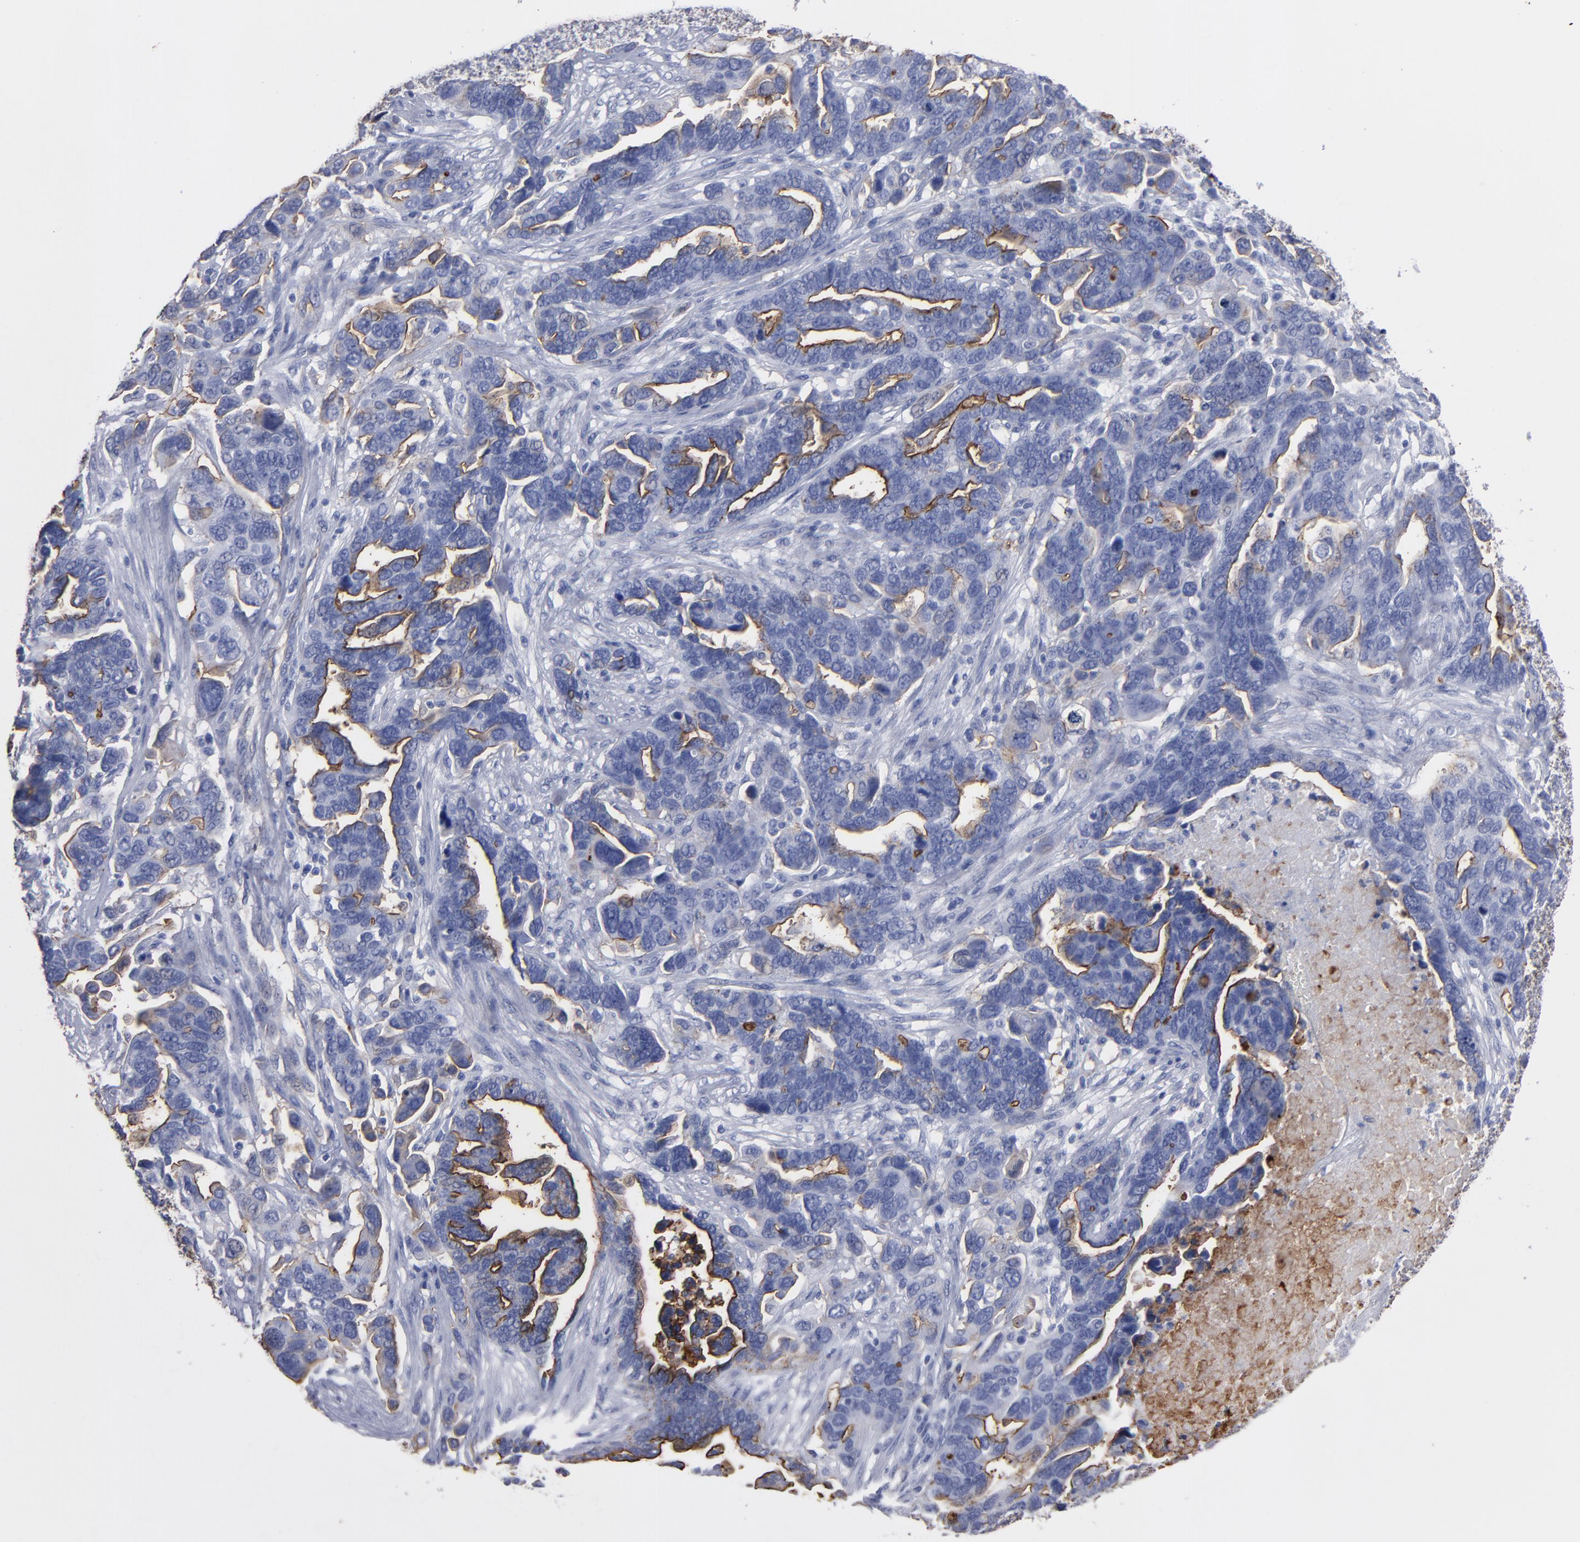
{"staining": {"intensity": "moderate", "quantity": "<25%", "location": "cytoplasmic/membranous"}, "tissue": "ovarian cancer", "cell_type": "Tumor cells", "image_type": "cancer", "snomed": [{"axis": "morphology", "description": "Cystadenocarcinoma, serous, NOS"}, {"axis": "topography", "description": "Ovary"}], "caption": "Immunohistochemistry (IHC) micrograph of human serous cystadenocarcinoma (ovarian) stained for a protein (brown), which shows low levels of moderate cytoplasmic/membranous expression in approximately <25% of tumor cells.", "gene": "TM4SF1", "patient": {"sex": "female", "age": 54}}